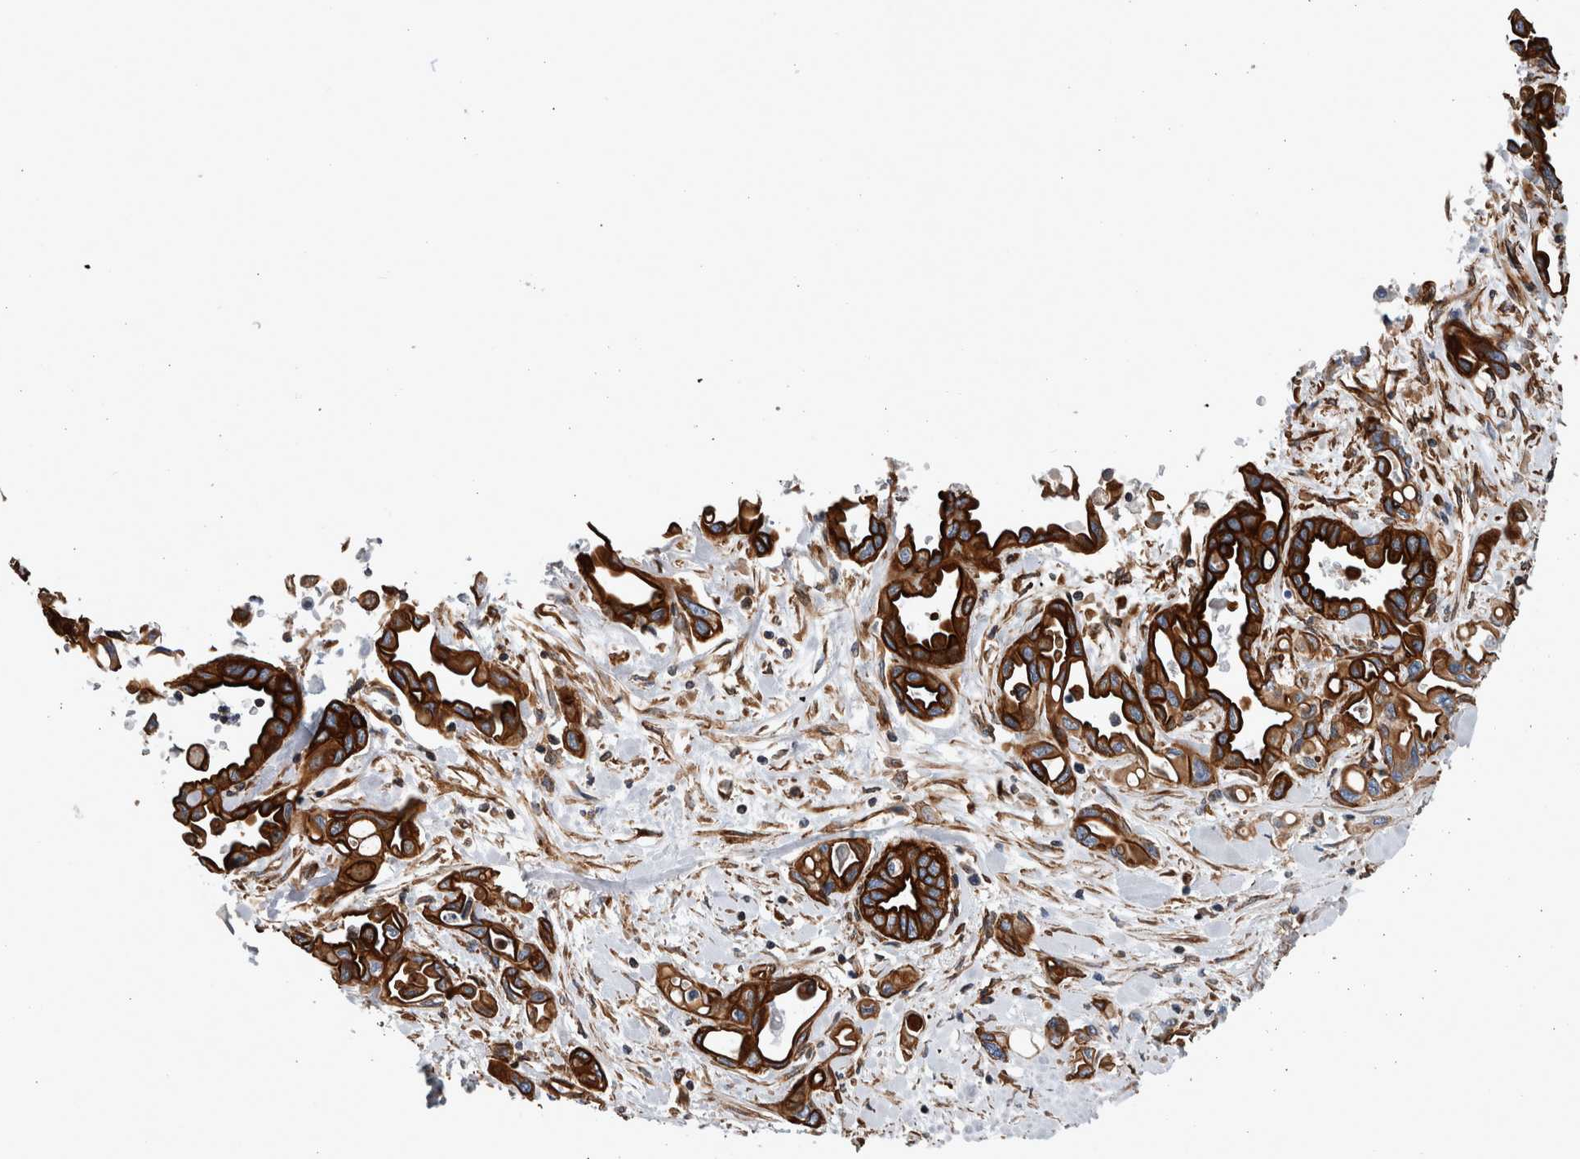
{"staining": {"intensity": "strong", "quantity": ">75%", "location": "cytoplasmic/membranous"}, "tissue": "pancreatic cancer", "cell_type": "Tumor cells", "image_type": "cancer", "snomed": [{"axis": "morphology", "description": "Adenocarcinoma, NOS"}, {"axis": "topography", "description": "Pancreas"}], "caption": "Protein analysis of pancreatic cancer (adenocarcinoma) tissue shows strong cytoplasmic/membranous staining in about >75% of tumor cells.", "gene": "PLEC", "patient": {"sex": "female", "age": 57}}